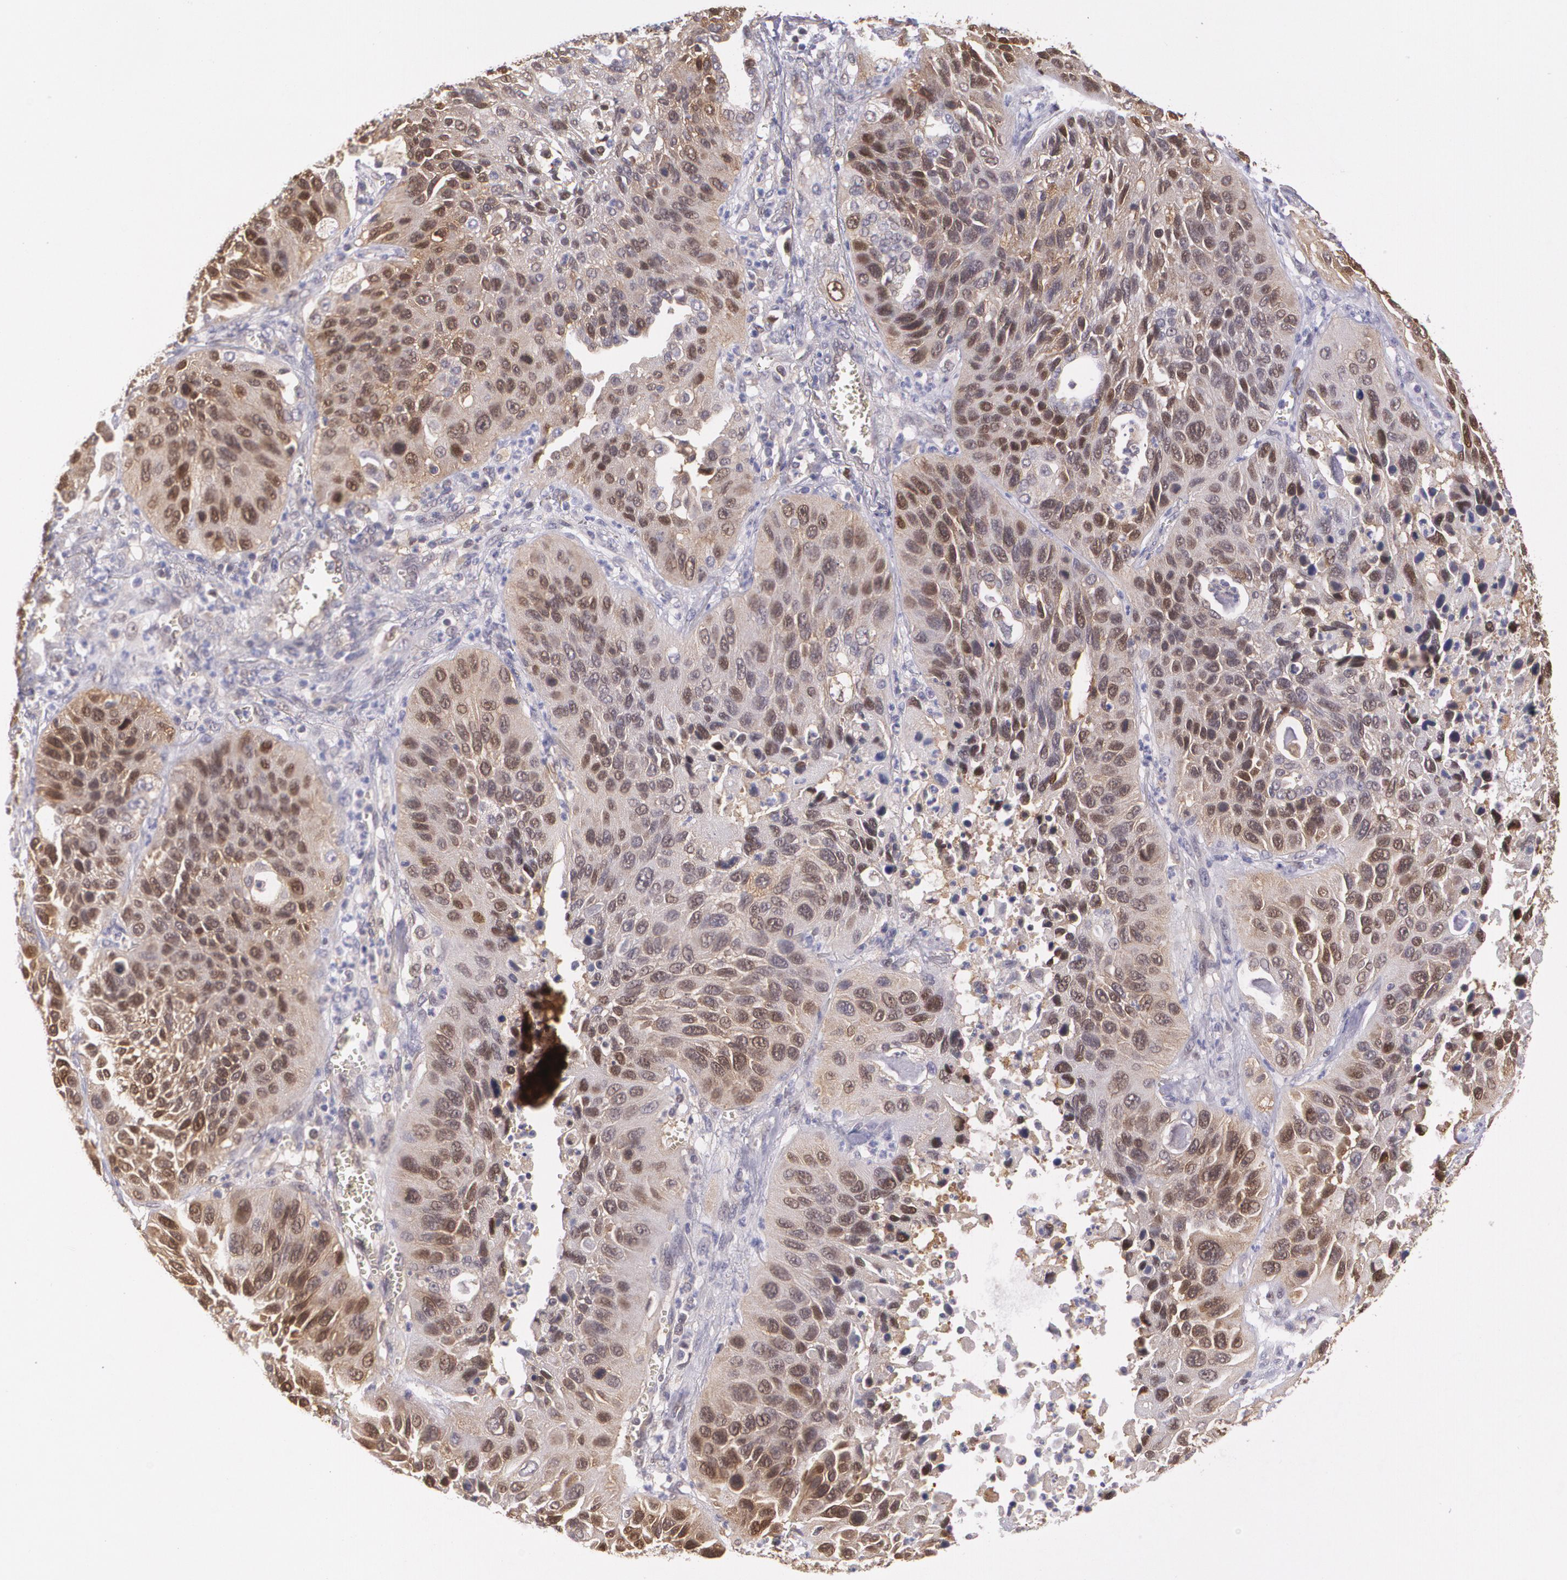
{"staining": {"intensity": "moderate", "quantity": "25%-75%", "location": "cytoplasmic/membranous,nuclear"}, "tissue": "lung cancer", "cell_type": "Tumor cells", "image_type": "cancer", "snomed": [{"axis": "morphology", "description": "Squamous cell carcinoma, NOS"}, {"axis": "topography", "description": "Lung"}], "caption": "Human lung squamous cell carcinoma stained with a protein marker displays moderate staining in tumor cells.", "gene": "HSPH1", "patient": {"sex": "female", "age": 76}}